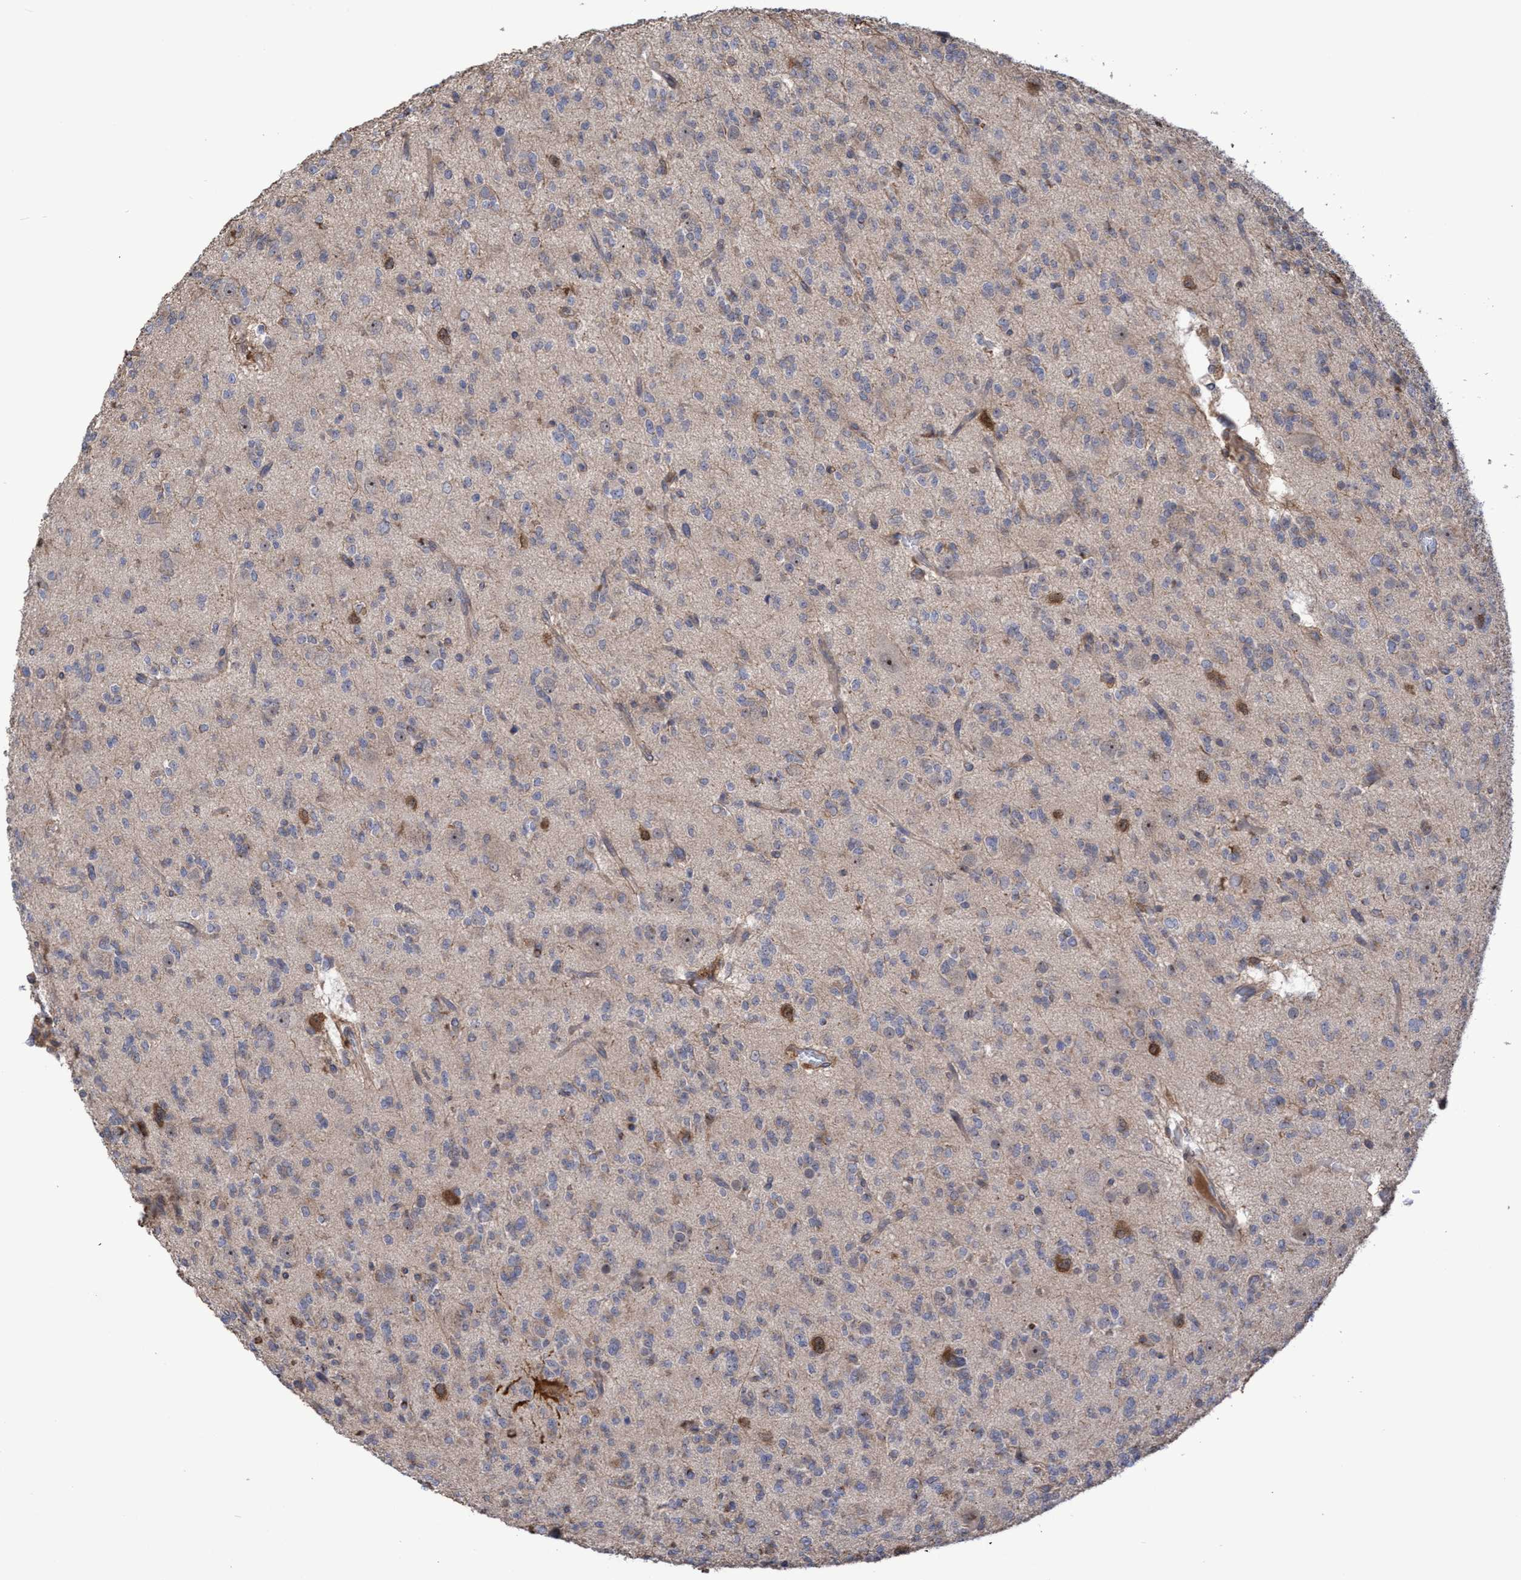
{"staining": {"intensity": "strong", "quantity": "<25%", "location": "nuclear"}, "tissue": "glioma", "cell_type": "Tumor cells", "image_type": "cancer", "snomed": [{"axis": "morphology", "description": "Glioma, malignant, Low grade"}, {"axis": "topography", "description": "Brain"}], "caption": "DAB (3,3'-diaminobenzidine) immunohistochemical staining of malignant glioma (low-grade) displays strong nuclear protein positivity in about <25% of tumor cells. (Brightfield microscopy of DAB IHC at high magnification).", "gene": "SLBP", "patient": {"sex": "male", "age": 38}}